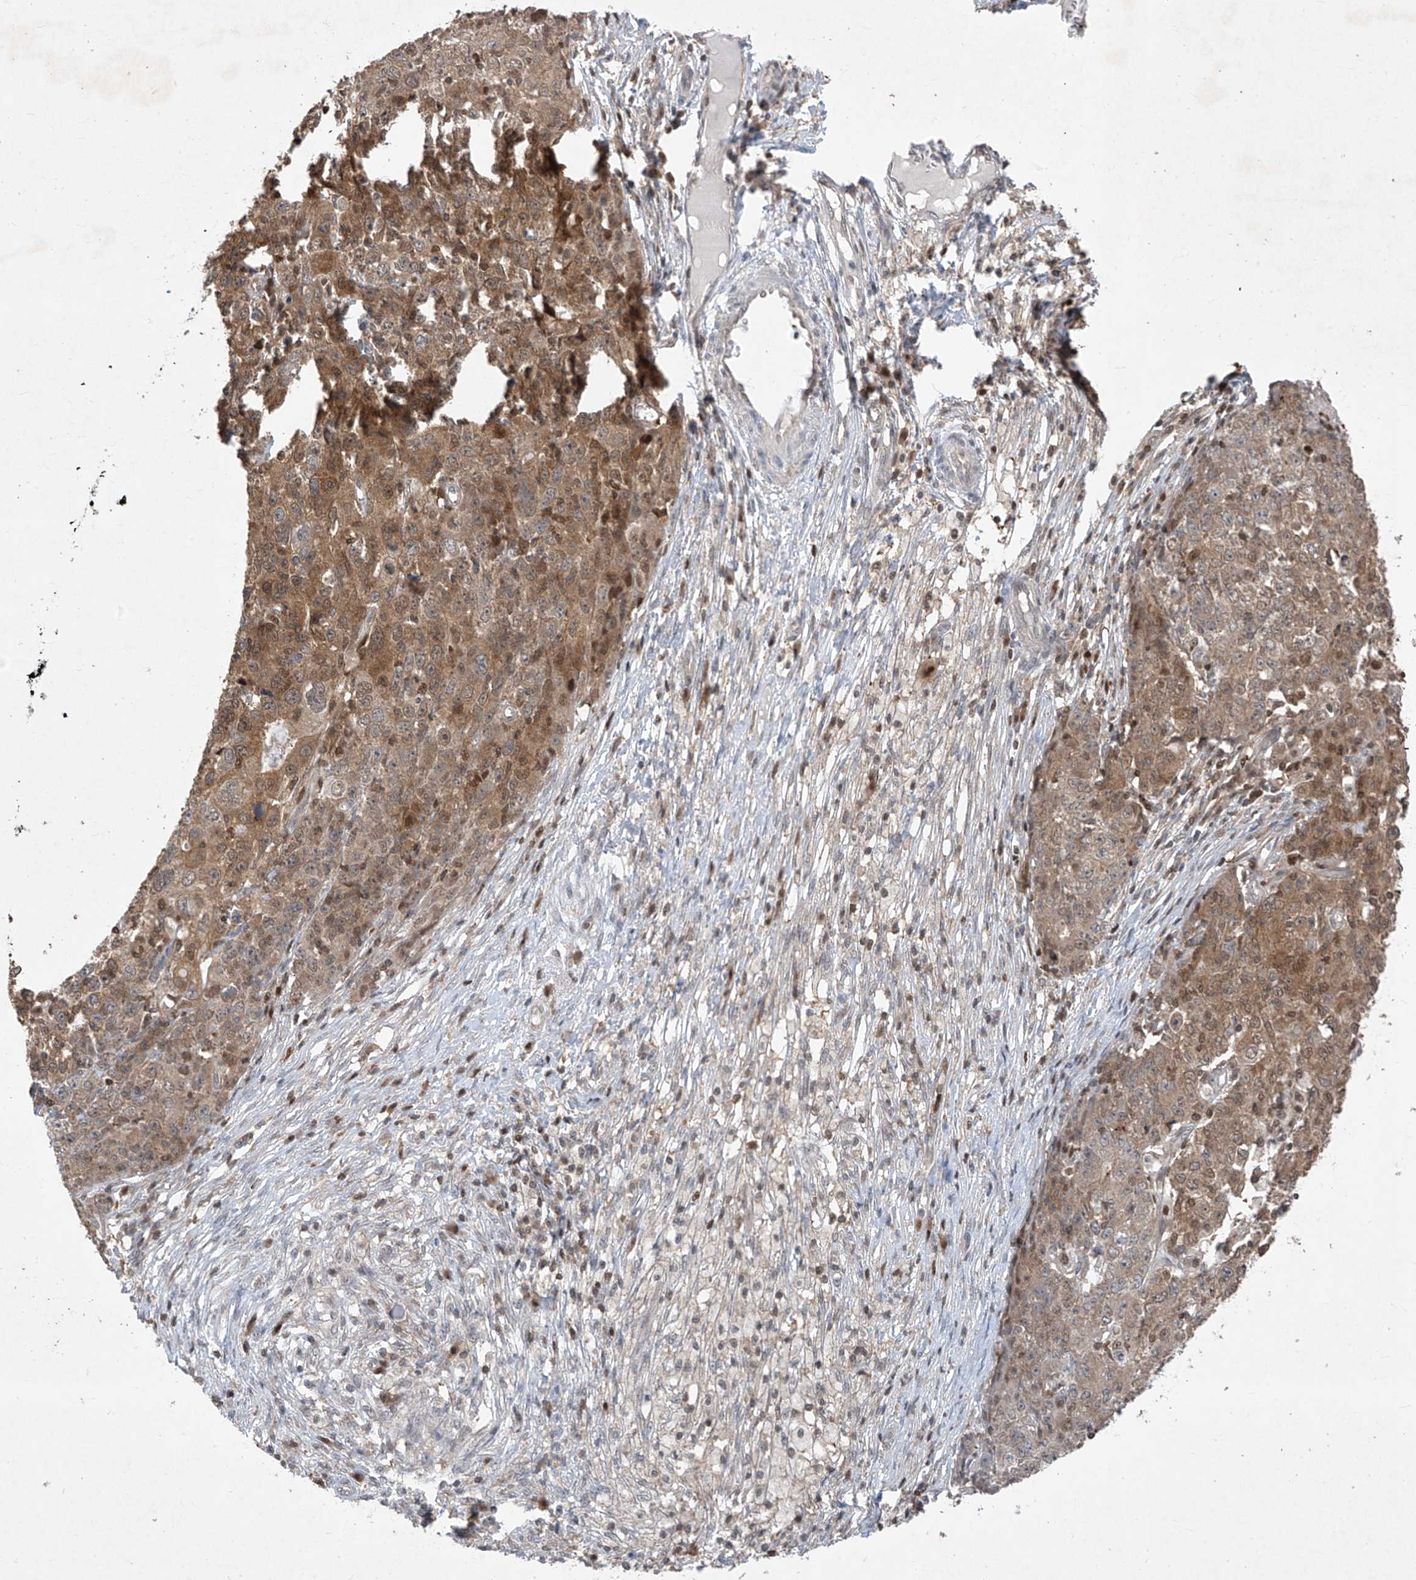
{"staining": {"intensity": "moderate", "quantity": ">75%", "location": "cytoplasmic/membranous,nuclear"}, "tissue": "ovarian cancer", "cell_type": "Tumor cells", "image_type": "cancer", "snomed": [{"axis": "morphology", "description": "Carcinoma, endometroid"}, {"axis": "topography", "description": "Ovary"}], "caption": "Ovarian cancer (endometroid carcinoma) stained with immunohistochemistry shows moderate cytoplasmic/membranous and nuclear positivity in approximately >75% of tumor cells. The protein is shown in brown color, while the nuclei are stained blue.", "gene": "ZNF358", "patient": {"sex": "female", "age": 42}}